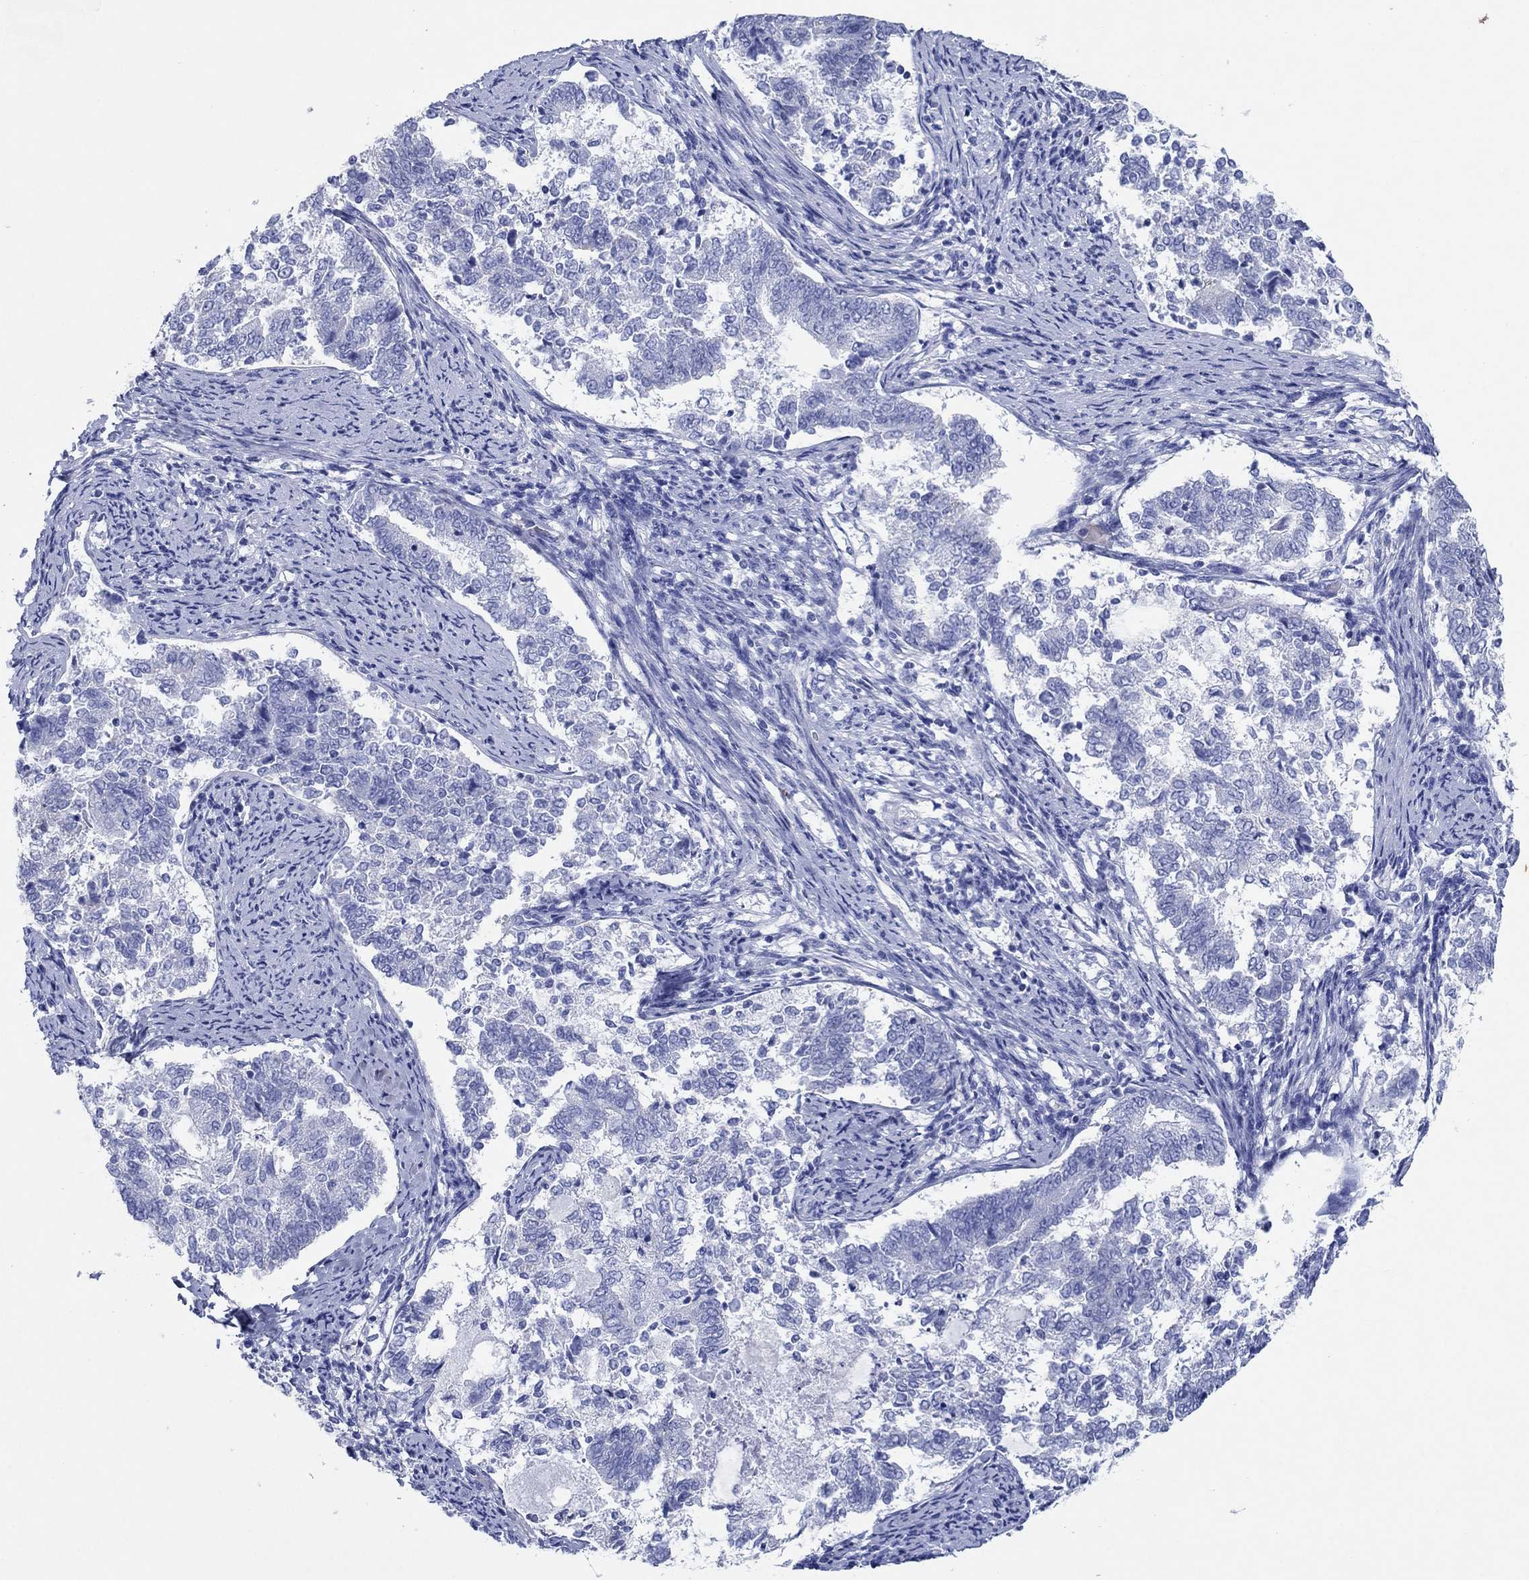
{"staining": {"intensity": "negative", "quantity": "none", "location": "none"}, "tissue": "endometrial cancer", "cell_type": "Tumor cells", "image_type": "cancer", "snomed": [{"axis": "morphology", "description": "Adenocarcinoma, NOS"}, {"axis": "topography", "description": "Endometrium"}], "caption": "Immunohistochemistry histopathology image of neoplastic tissue: human endometrial cancer (adenocarcinoma) stained with DAB (3,3'-diaminobenzidine) shows no significant protein expression in tumor cells.", "gene": "HCRT", "patient": {"sex": "female", "age": 65}}